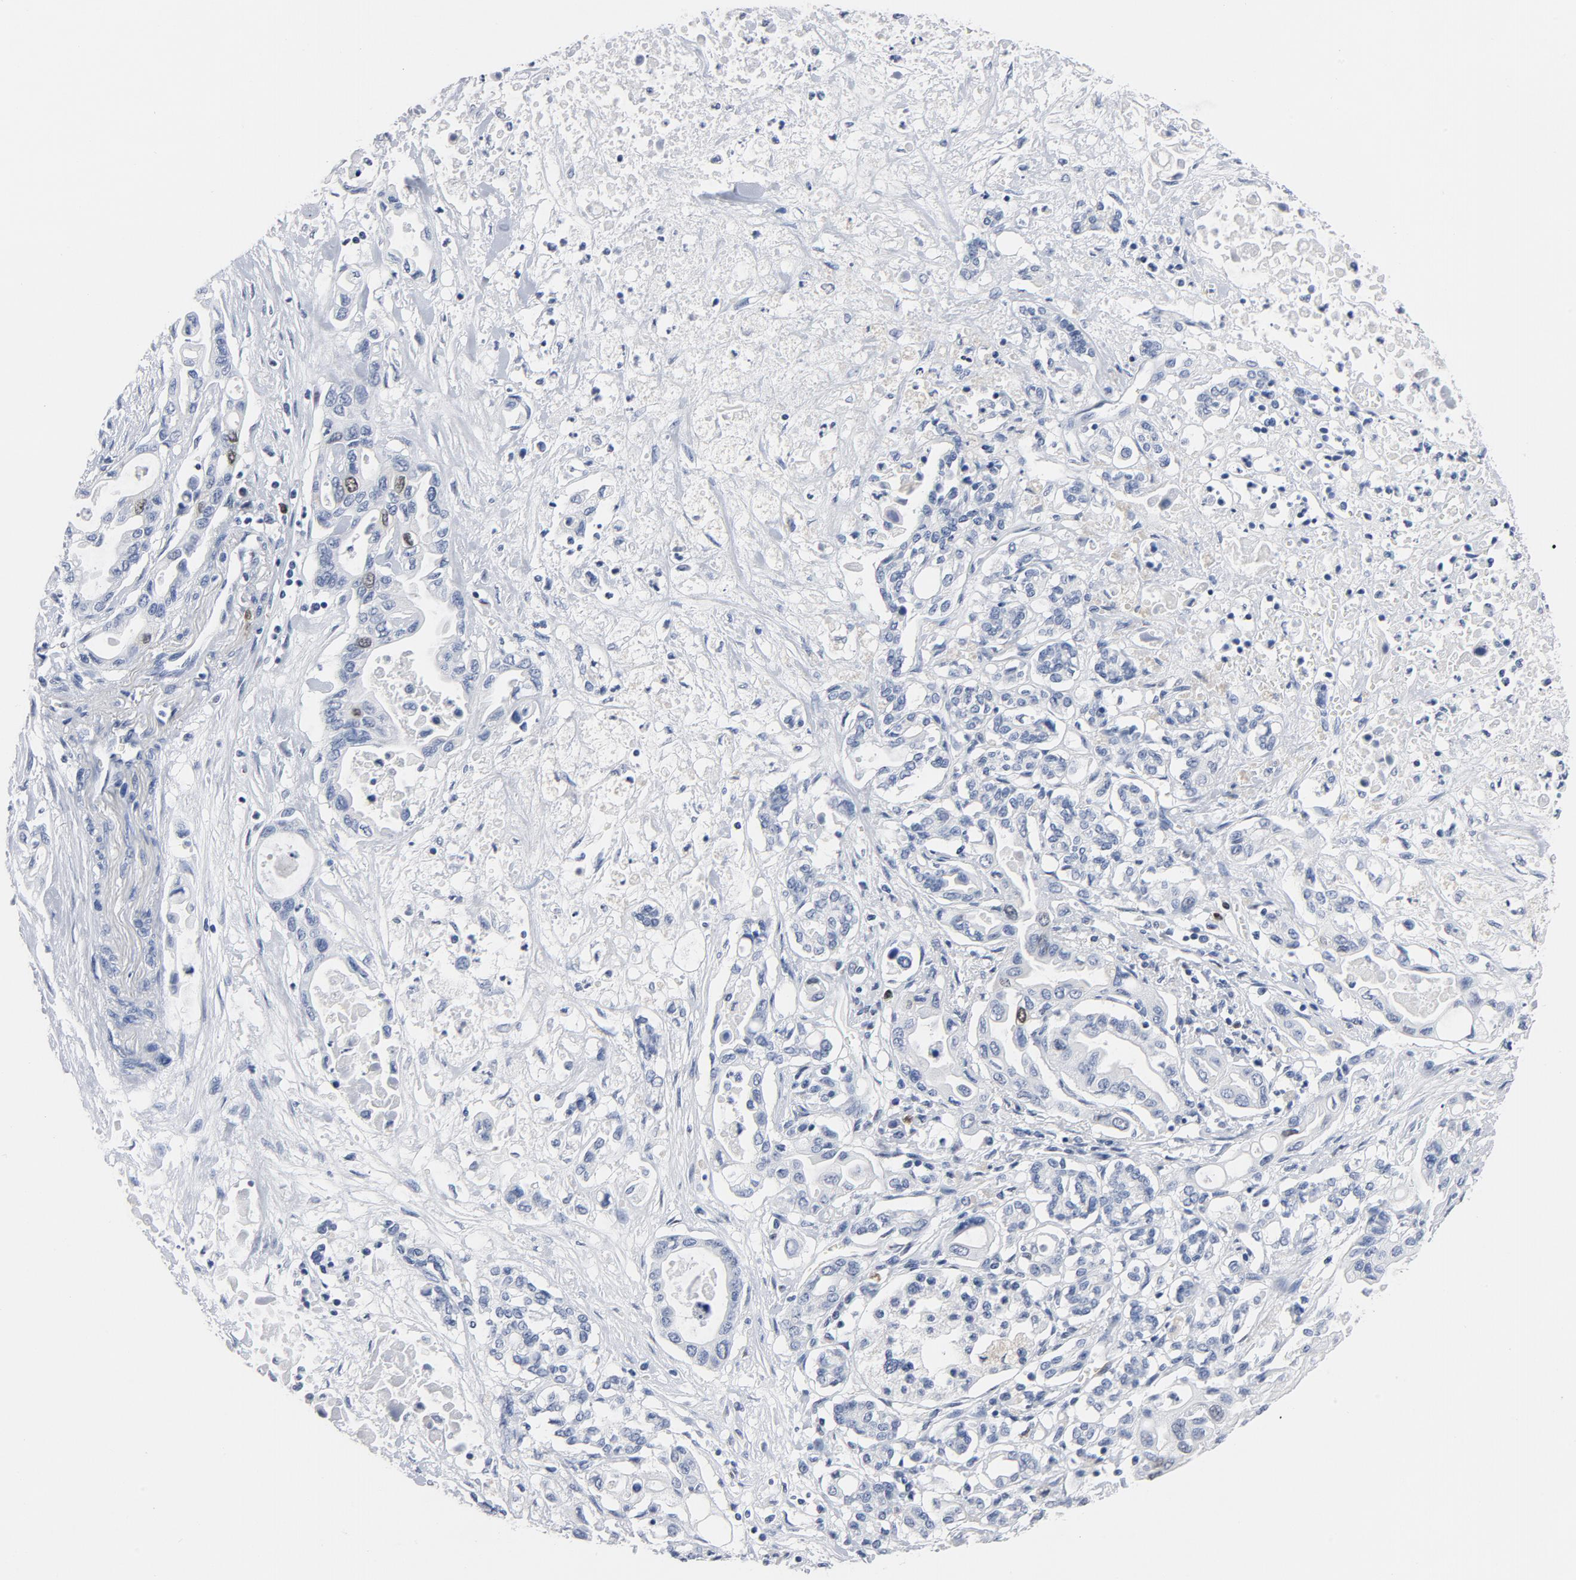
{"staining": {"intensity": "weak", "quantity": "<25%", "location": "nuclear"}, "tissue": "pancreatic cancer", "cell_type": "Tumor cells", "image_type": "cancer", "snomed": [{"axis": "morphology", "description": "Adenocarcinoma, NOS"}, {"axis": "topography", "description": "Pancreas"}], "caption": "This is an IHC photomicrograph of human pancreatic cancer (adenocarcinoma). There is no expression in tumor cells.", "gene": "CDC20", "patient": {"sex": "female", "age": 57}}